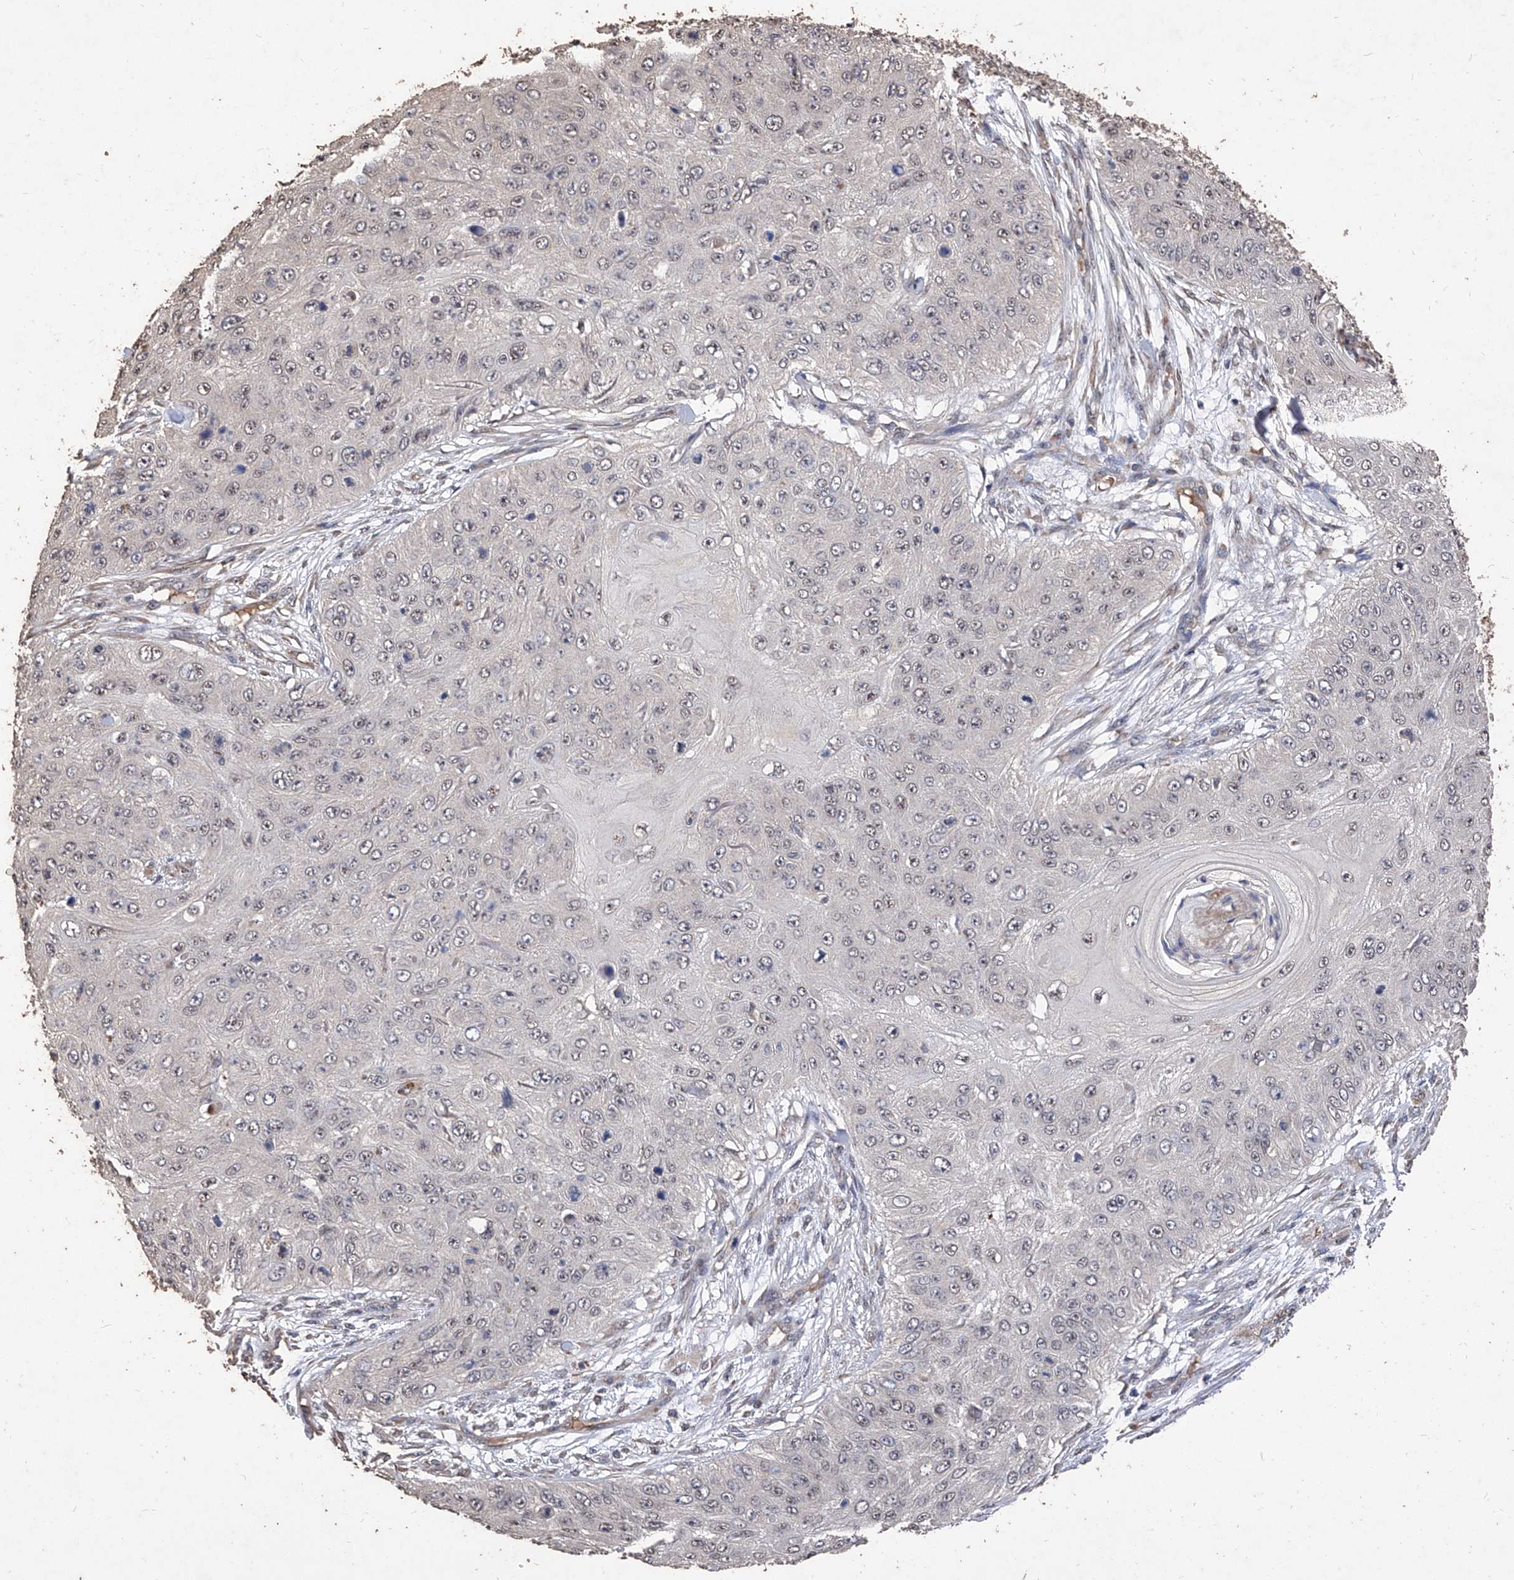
{"staining": {"intensity": "negative", "quantity": "none", "location": "none"}, "tissue": "skin cancer", "cell_type": "Tumor cells", "image_type": "cancer", "snomed": [{"axis": "morphology", "description": "Squamous cell carcinoma, NOS"}, {"axis": "topography", "description": "Skin"}], "caption": "Human skin squamous cell carcinoma stained for a protein using immunohistochemistry (IHC) displays no staining in tumor cells.", "gene": "EML1", "patient": {"sex": "female", "age": 80}}